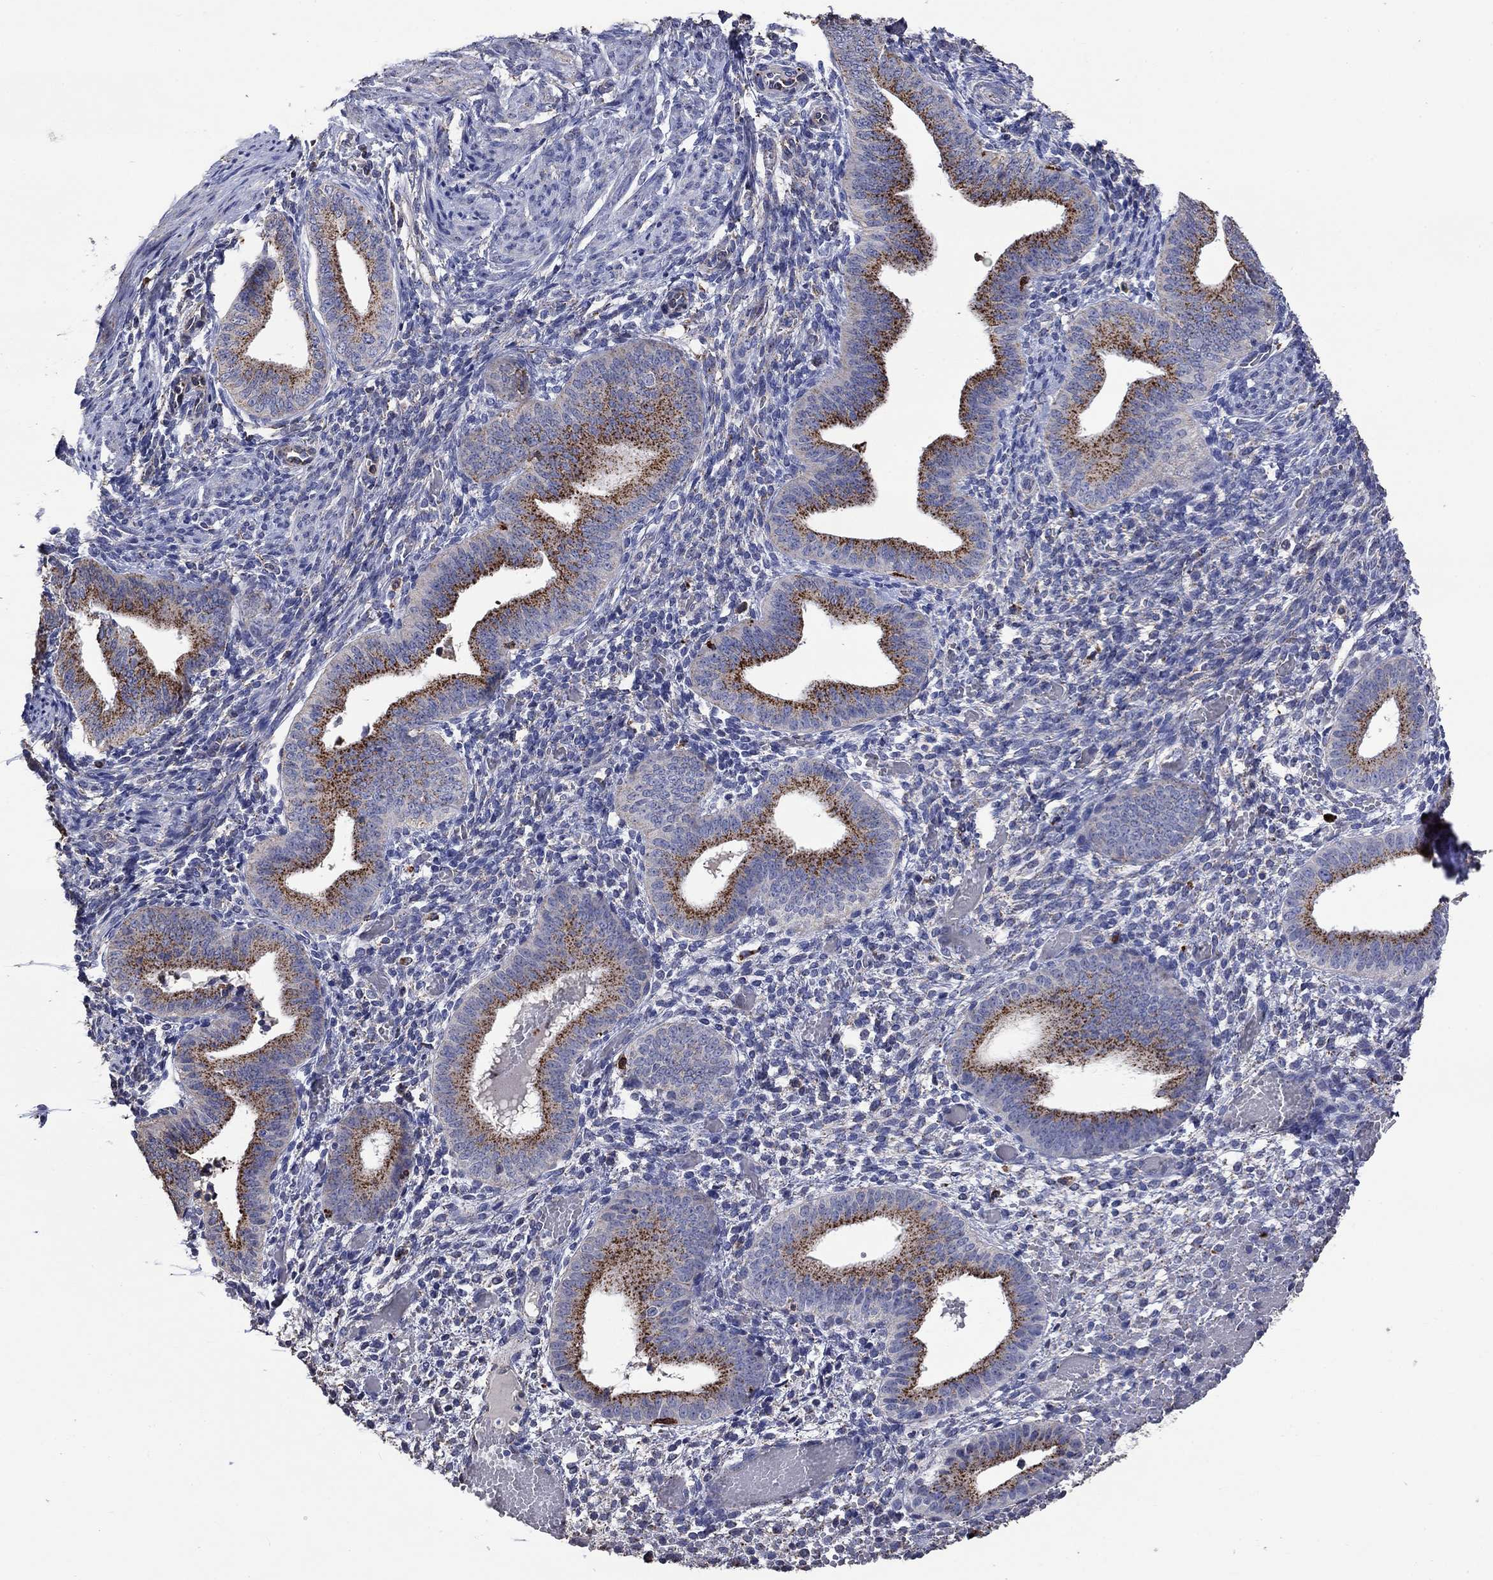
{"staining": {"intensity": "strong", "quantity": "<25%", "location": "cytoplasmic/membranous"}, "tissue": "endometrium", "cell_type": "Cells in endometrial stroma", "image_type": "normal", "snomed": [{"axis": "morphology", "description": "Normal tissue, NOS"}, {"axis": "topography", "description": "Endometrium"}], "caption": "Immunohistochemical staining of unremarkable human endometrium exhibits strong cytoplasmic/membranous protein staining in about <25% of cells in endometrial stroma. Nuclei are stained in blue.", "gene": "CTSB", "patient": {"sex": "female", "age": 42}}